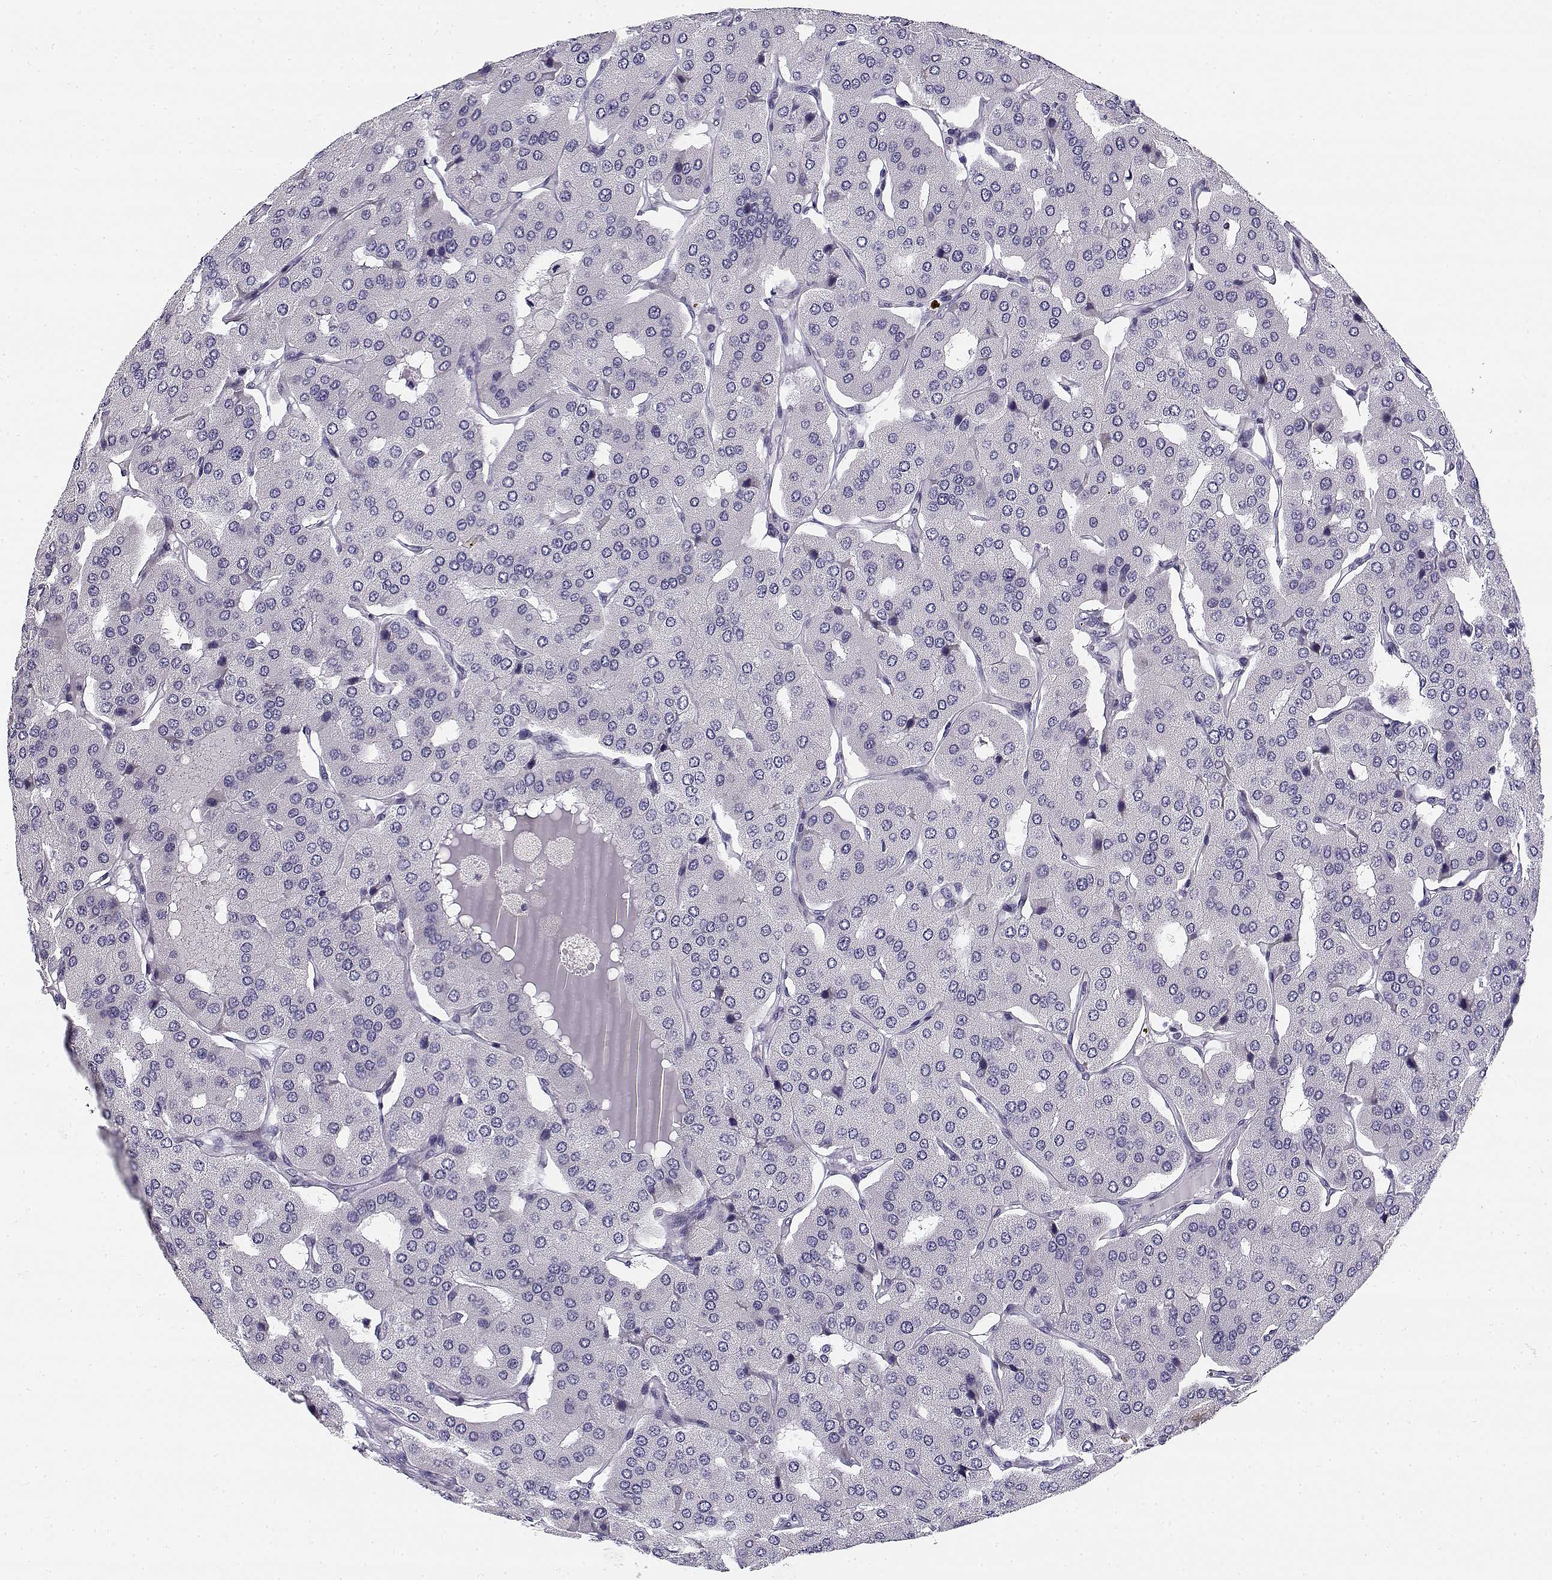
{"staining": {"intensity": "negative", "quantity": "none", "location": "none"}, "tissue": "parathyroid gland", "cell_type": "Glandular cells", "image_type": "normal", "snomed": [{"axis": "morphology", "description": "Normal tissue, NOS"}, {"axis": "morphology", "description": "Adenoma, NOS"}, {"axis": "topography", "description": "Parathyroid gland"}], "caption": "Immunohistochemistry (IHC) micrograph of normal parathyroid gland stained for a protein (brown), which reveals no expression in glandular cells.", "gene": "CREB3L3", "patient": {"sex": "female", "age": 86}}